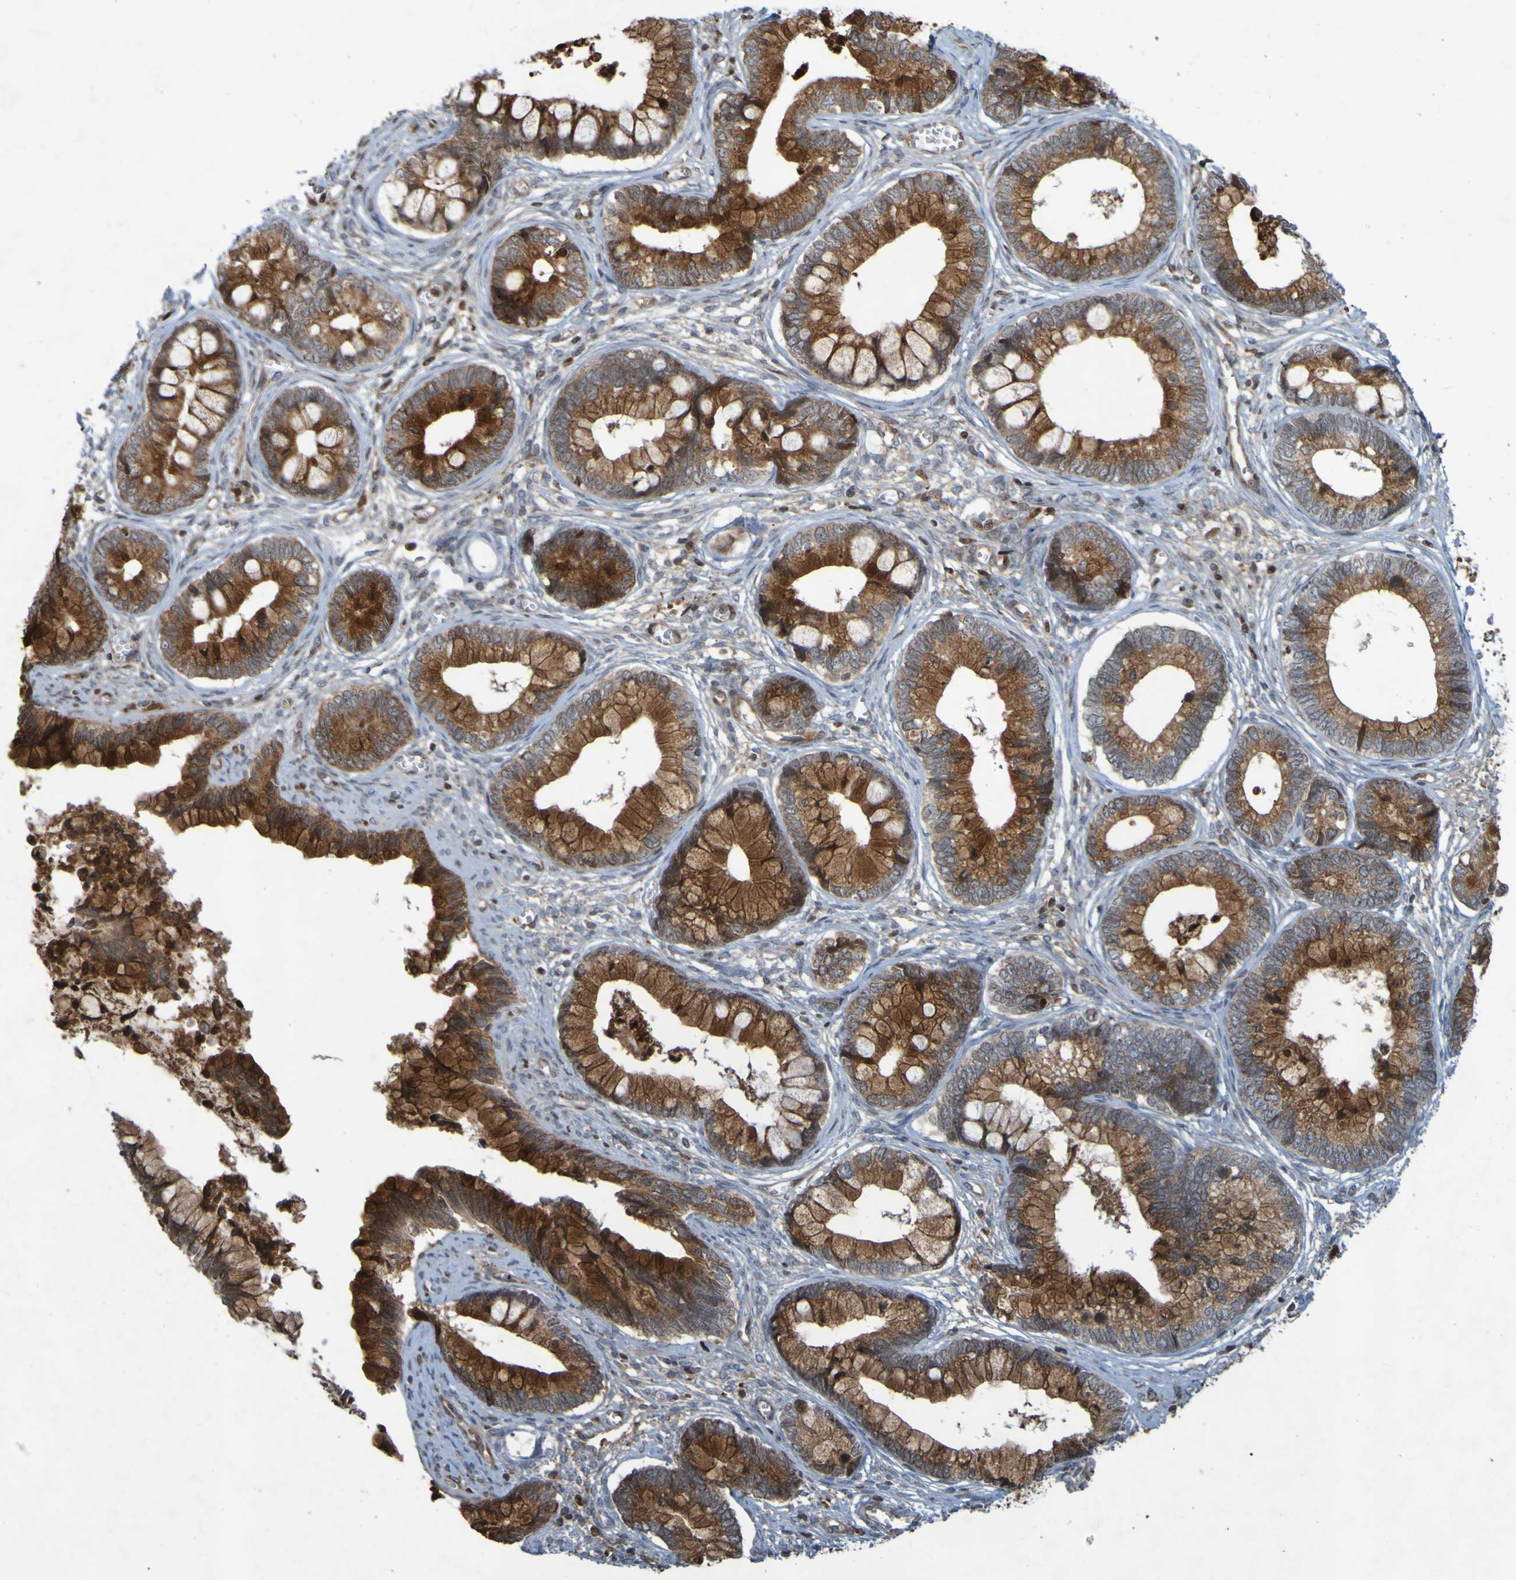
{"staining": {"intensity": "strong", "quantity": ">75%", "location": "cytoplasmic/membranous"}, "tissue": "cervical cancer", "cell_type": "Tumor cells", "image_type": "cancer", "snomed": [{"axis": "morphology", "description": "Adenocarcinoma, NOS"}, {"axis": "topography", "description": "Cervix"}], "caption": "This is a histology image of immunohistochemistry (IHC) staining of cervical cancer, which shows strong expression in the cytoplasmic/membranous of tumor cells.", "gene": "GUCY1A1", "patient": {"sex": "female", "age": 44}}